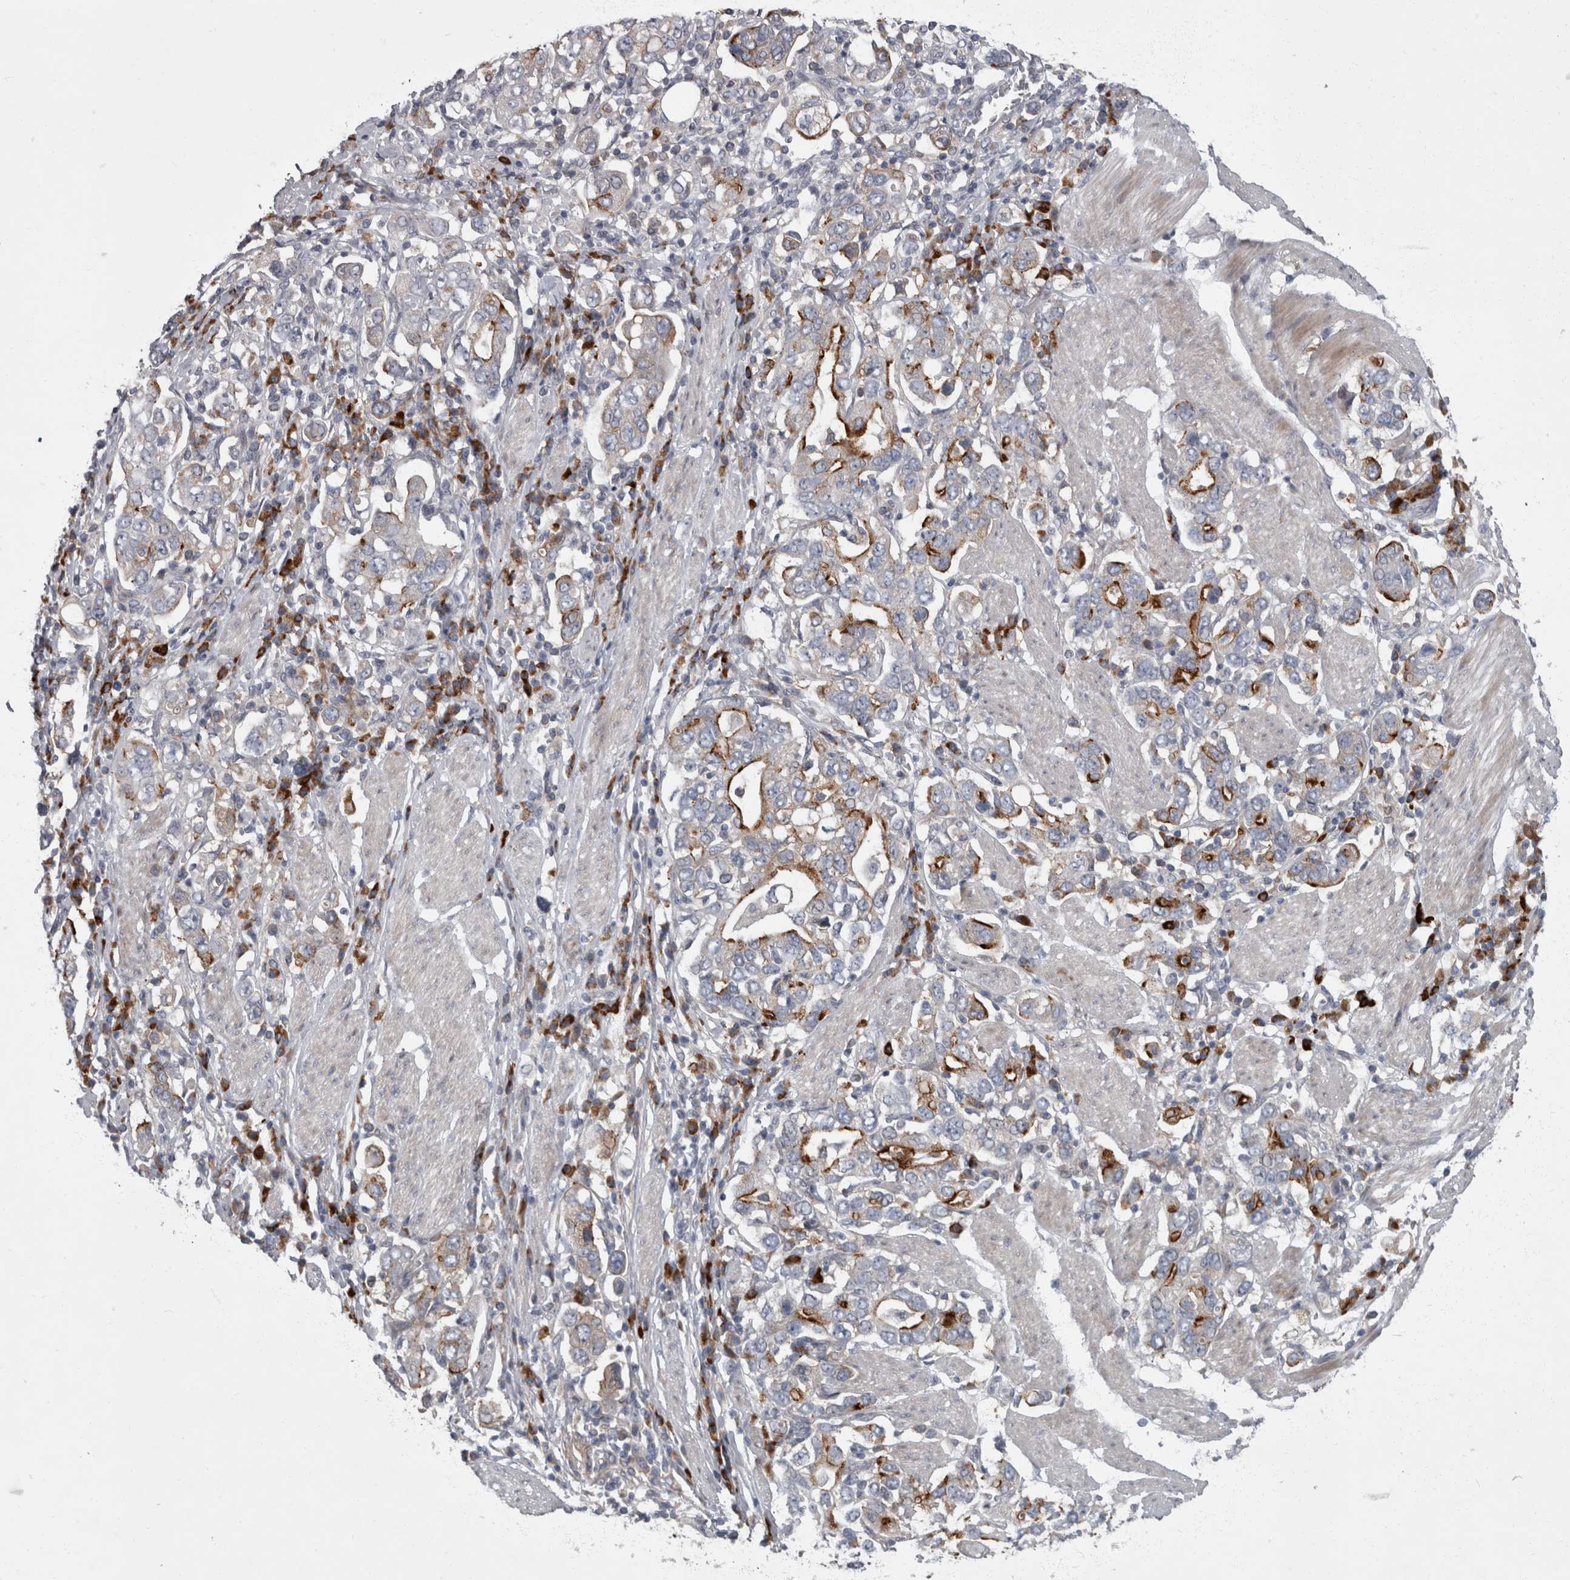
{"staining": {"intensity": "strong", "quantity": "25%-75%", "location": "cytoplasmic/membranous"}, "tissue": "stomach cancer", "cell_type": "Tumor cells", "image_type": "cancer", "snomed": [{"axis": "morphology", "description": "Adenocarcinoma, NOS"}, {"axis": "topography", "description": "Stomach, upper"}], "caption": "Tumor cells demonstrate high levels of strong cytoplasmic/membranous positivity in approximately 25%-75% of cells in human adenocarcinoma (stomach). (Stains: DAB (3,3'-diaminobenzidine) in brown, nuclei in blue, Microscopy: brightfield microscopy at high magnification).", "gene": "CDC42BPG", "patient": {"sex": "male", "age": 62}}